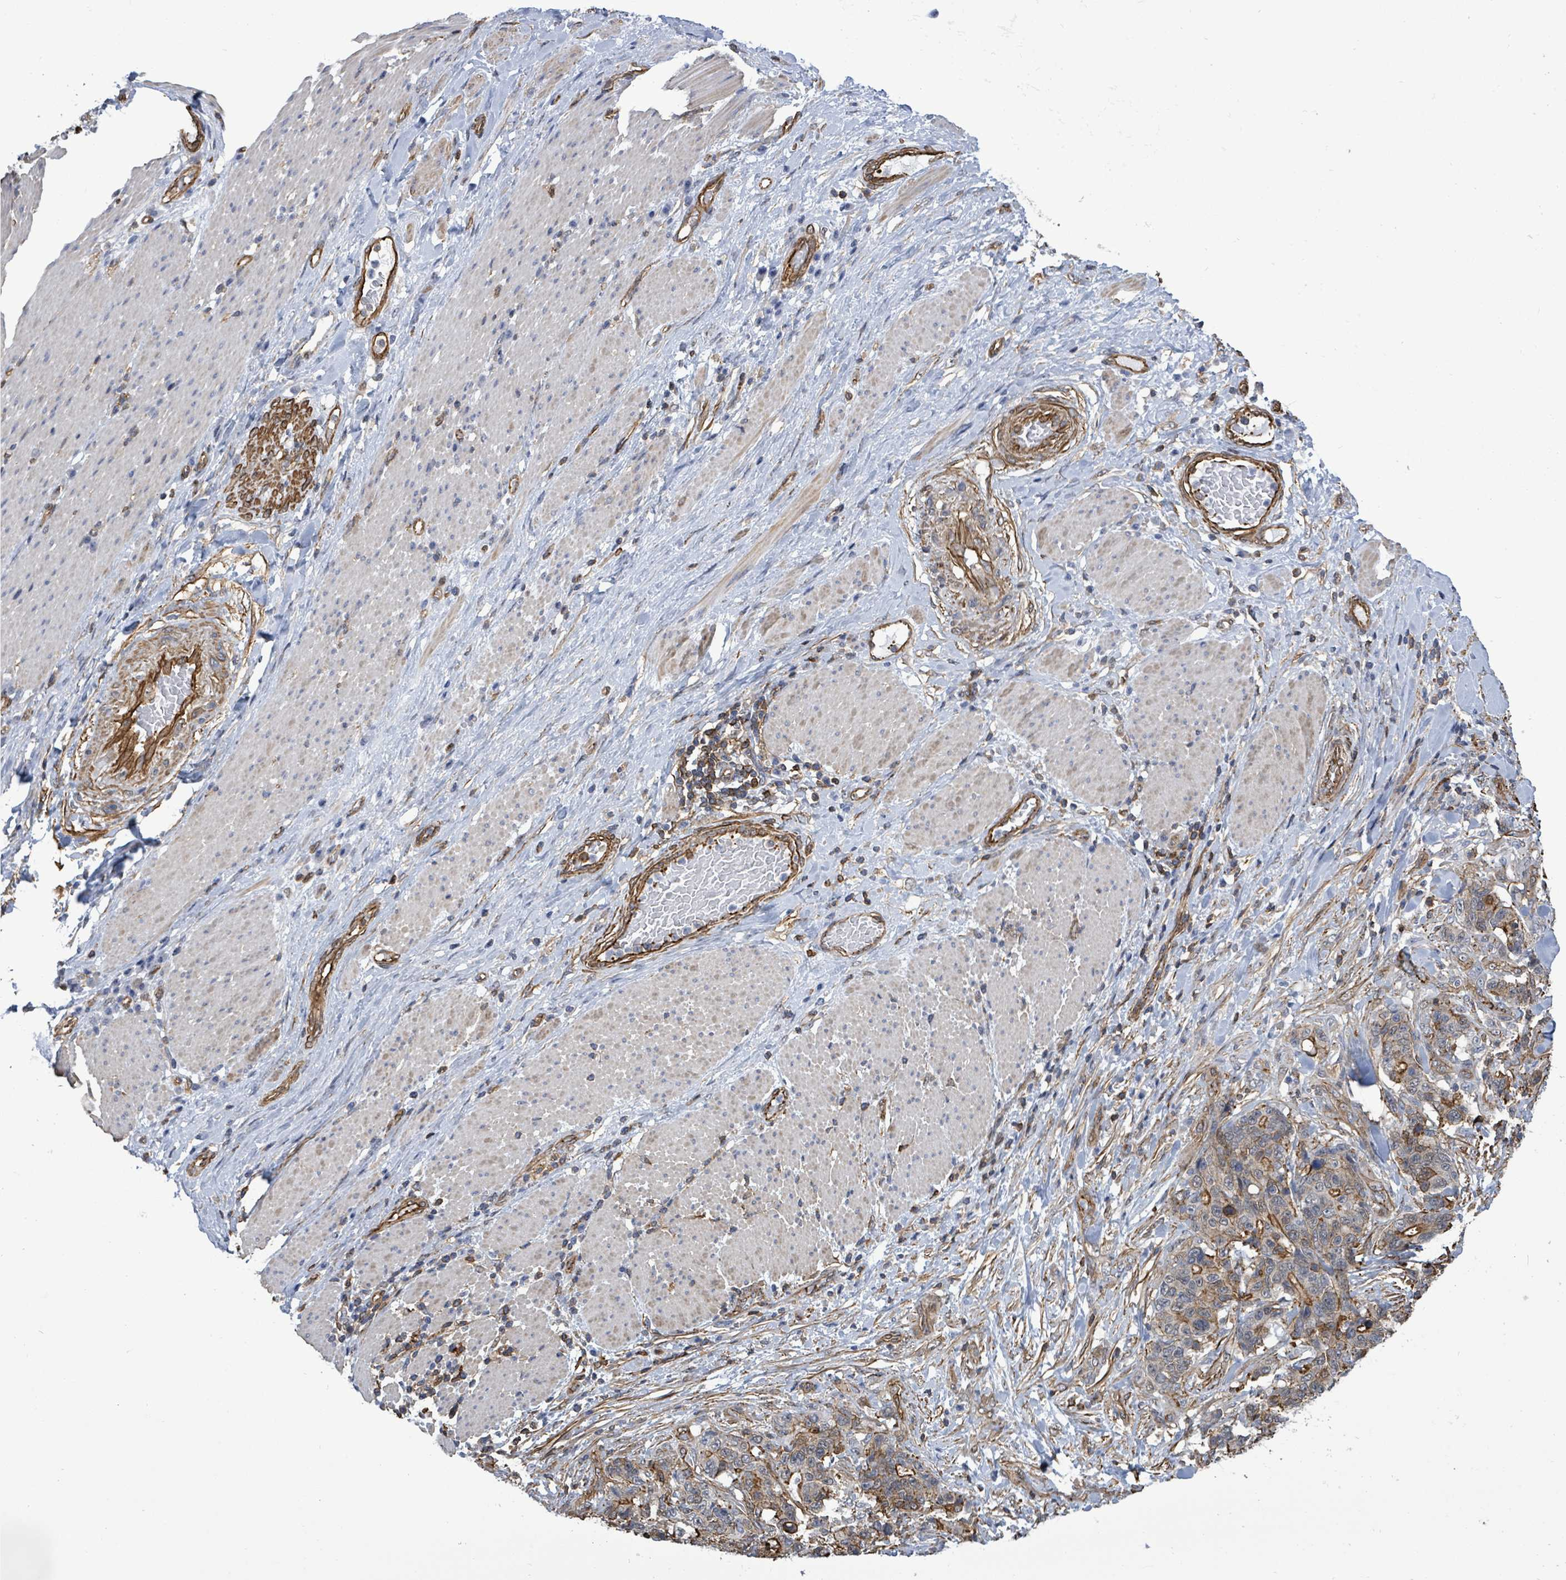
{"staining": {"intensity": "moderate", "quantity": "25%-75%", "location": "cytoplasmic/membranous"}, "tissue": "stomach cancer", "cell_type": "Tumor cells", "image_type": "cancer", "snomed": [{"axis": "morphology", "description": "Normal tissue, NOS"}, {"axis": "morphology", "description": "Adenocarcinoma, NOS"}, {"axis": "topography", "description": "Stomach"}], "caption": "A brown stain shows moderate cytoplasmic/membranous staining of a protein in stomach adenocarcinoma tumor cells. The staining is performed using DAB (3,3'-diaminobenzidine) brown chromogen to label protein expression. The nuclei are counter-stained blue using hematoxylin.", "gene": "PRKRIP1", "patient": {"sex": "female", "age": 64}}